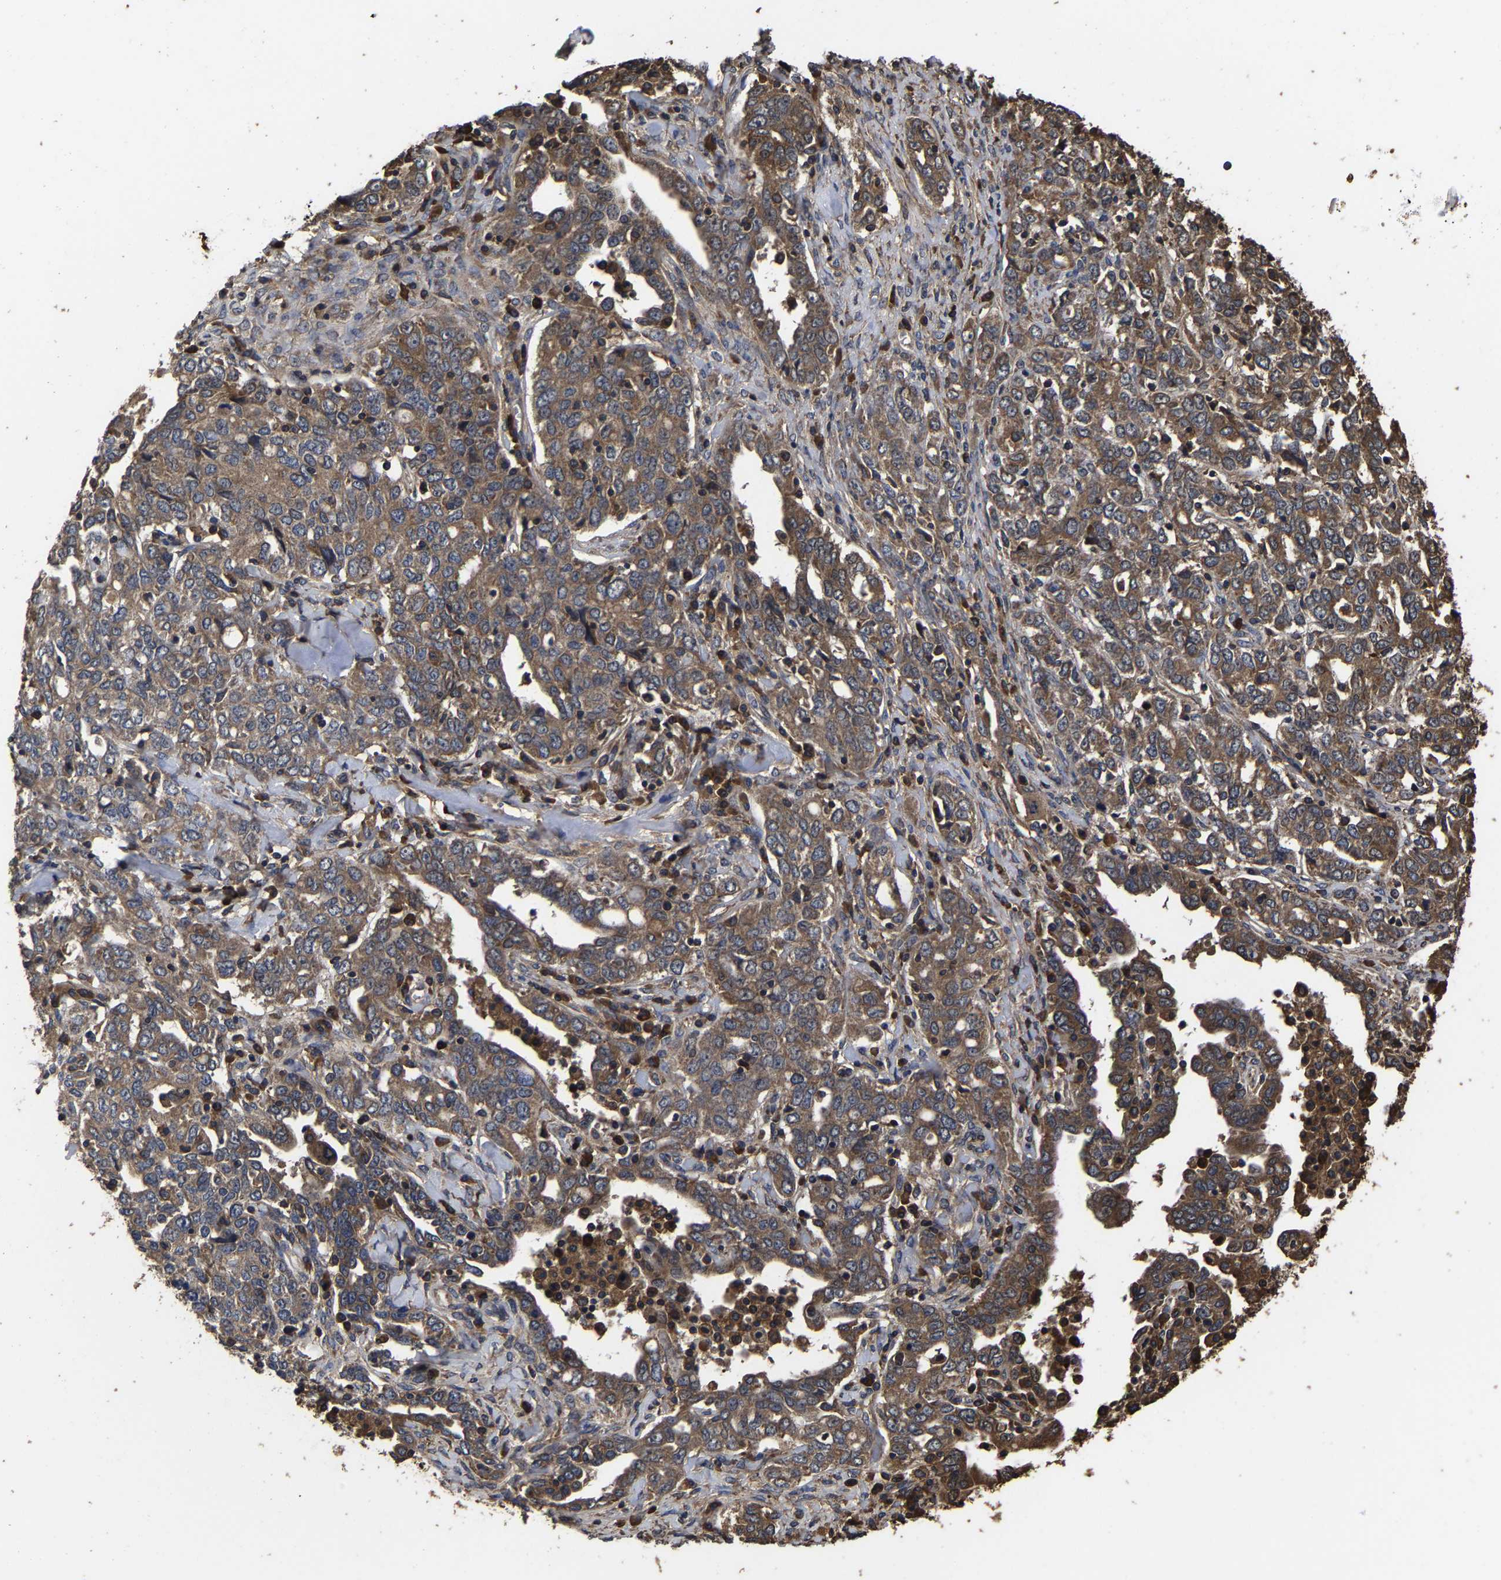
{"staining": {"intensity": "moderate", "quantity": ">75%", "location": "cytoplasmic/membranous"}, "tissue": "ovarian cancer", "cell_type": "Tumor cells", "image_type": "cancer", "snomed": [{"axis": "morphology", "description": "Carcinoma, endometroid"}, {"axis": "topography", "description": "Ovary"}], "caption": "A high-resolution histopathology image shows immunohistochemistry staining of endometroid carcinoma (ovarian), which exhibits moderate cytoplasmic/membranous expression in about >75% of tumor cells.", "gene": "ITCH", "patient": {"sex": "female", "age": 62}}